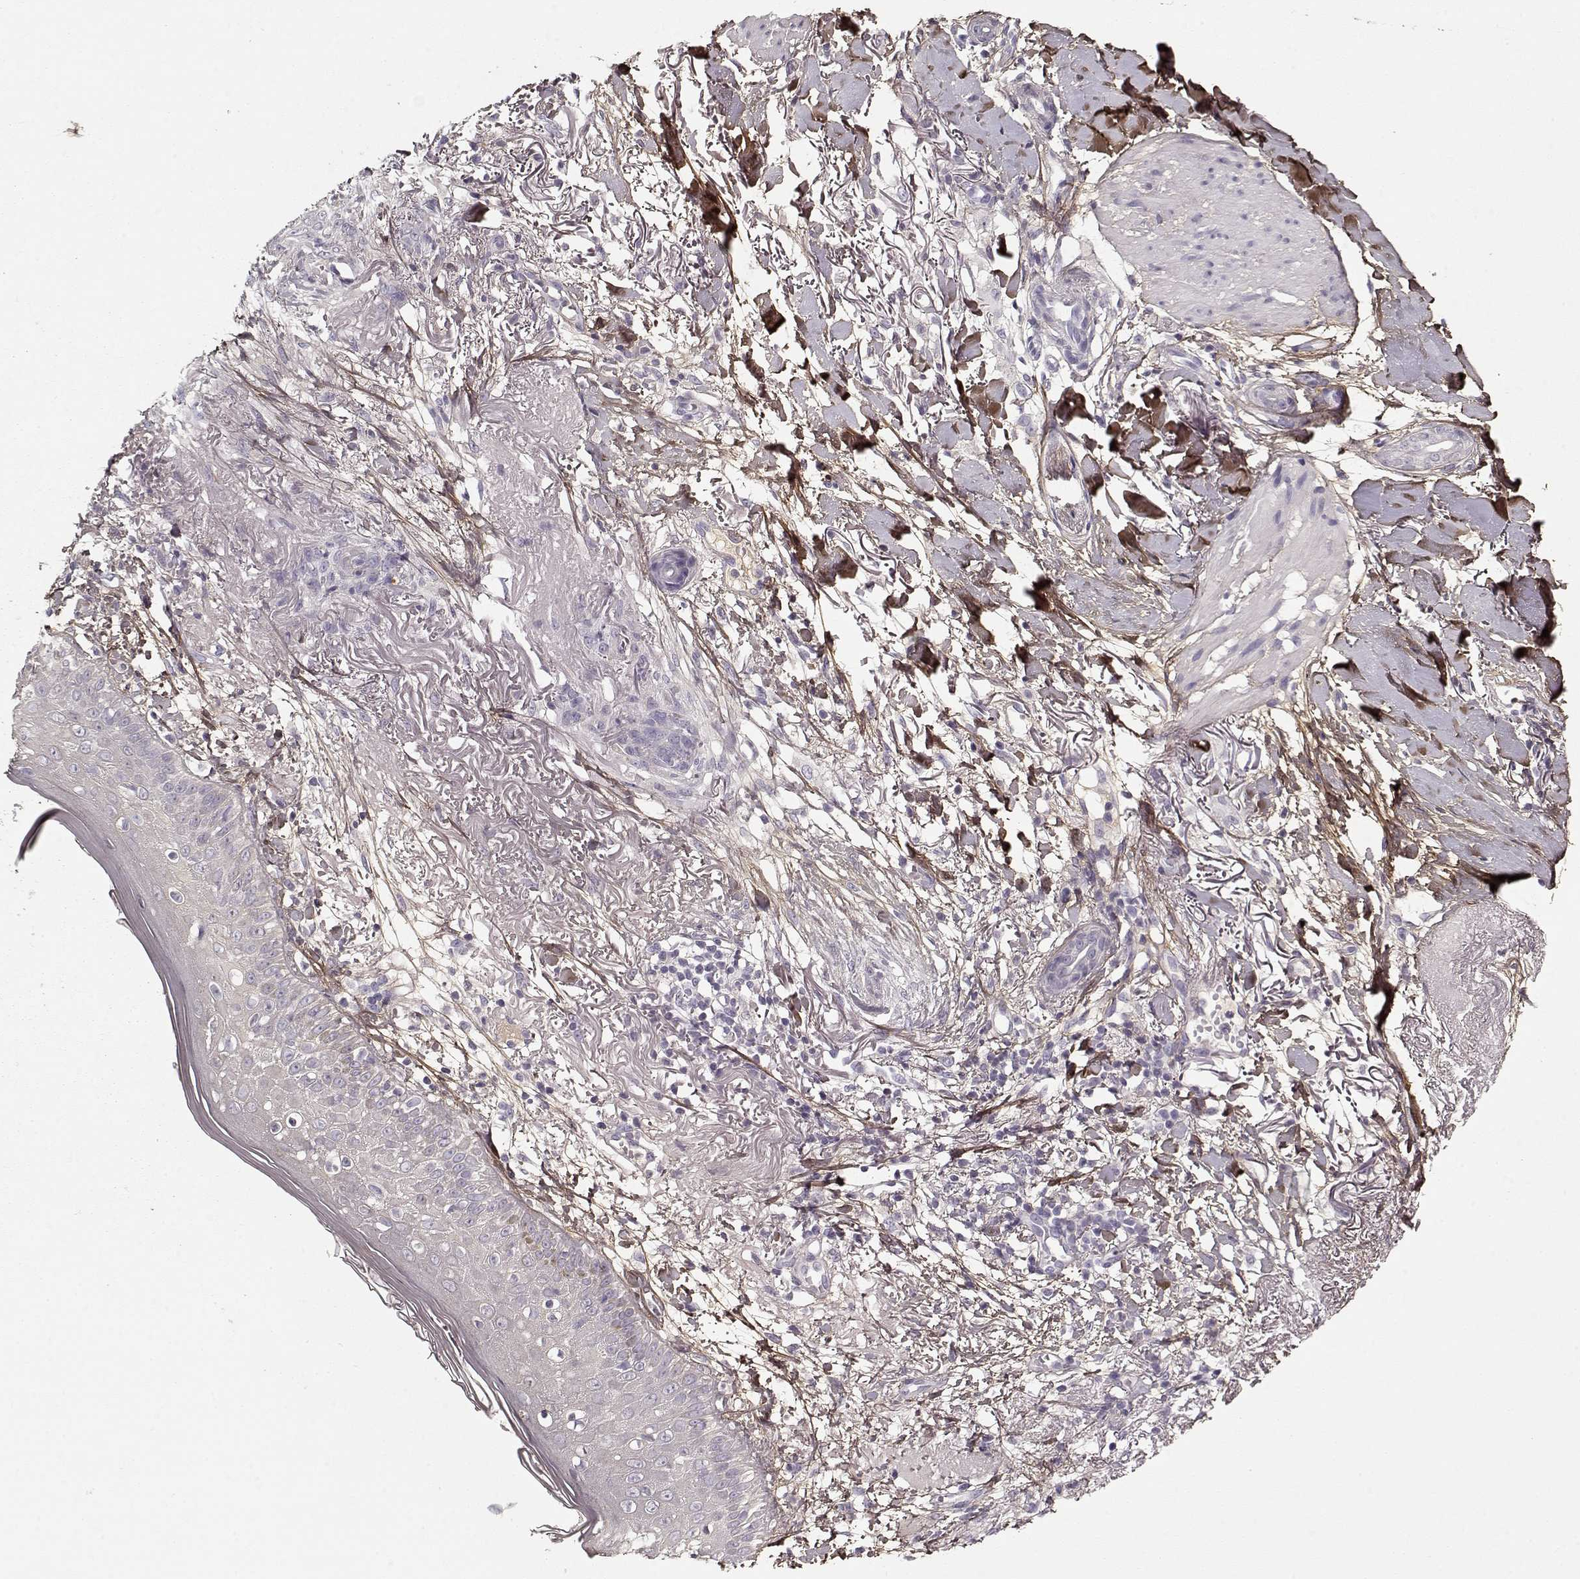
{"staining": {"intensity": "negative", "quantity": "none", "location": "none"}, "tissue": "skin cancer", "cell_type": "Tumor cells", "image_type": "cancer", "snomed": [{"axis": "morphology", "description": "Normal tissue, NOS"}, {"axis": "morphology", "description": "Basal cell carcinoma"}, {"axis": "topography", "description": "Skin"}], "caption": "There is no significant expression in tumor cells of skin cancer (basal cell carcinoma). (DAB immunohistochemistry with hematoxylin counter stain).", "gene": "LUM", "patient": {"sex": "male", "age": 84}}